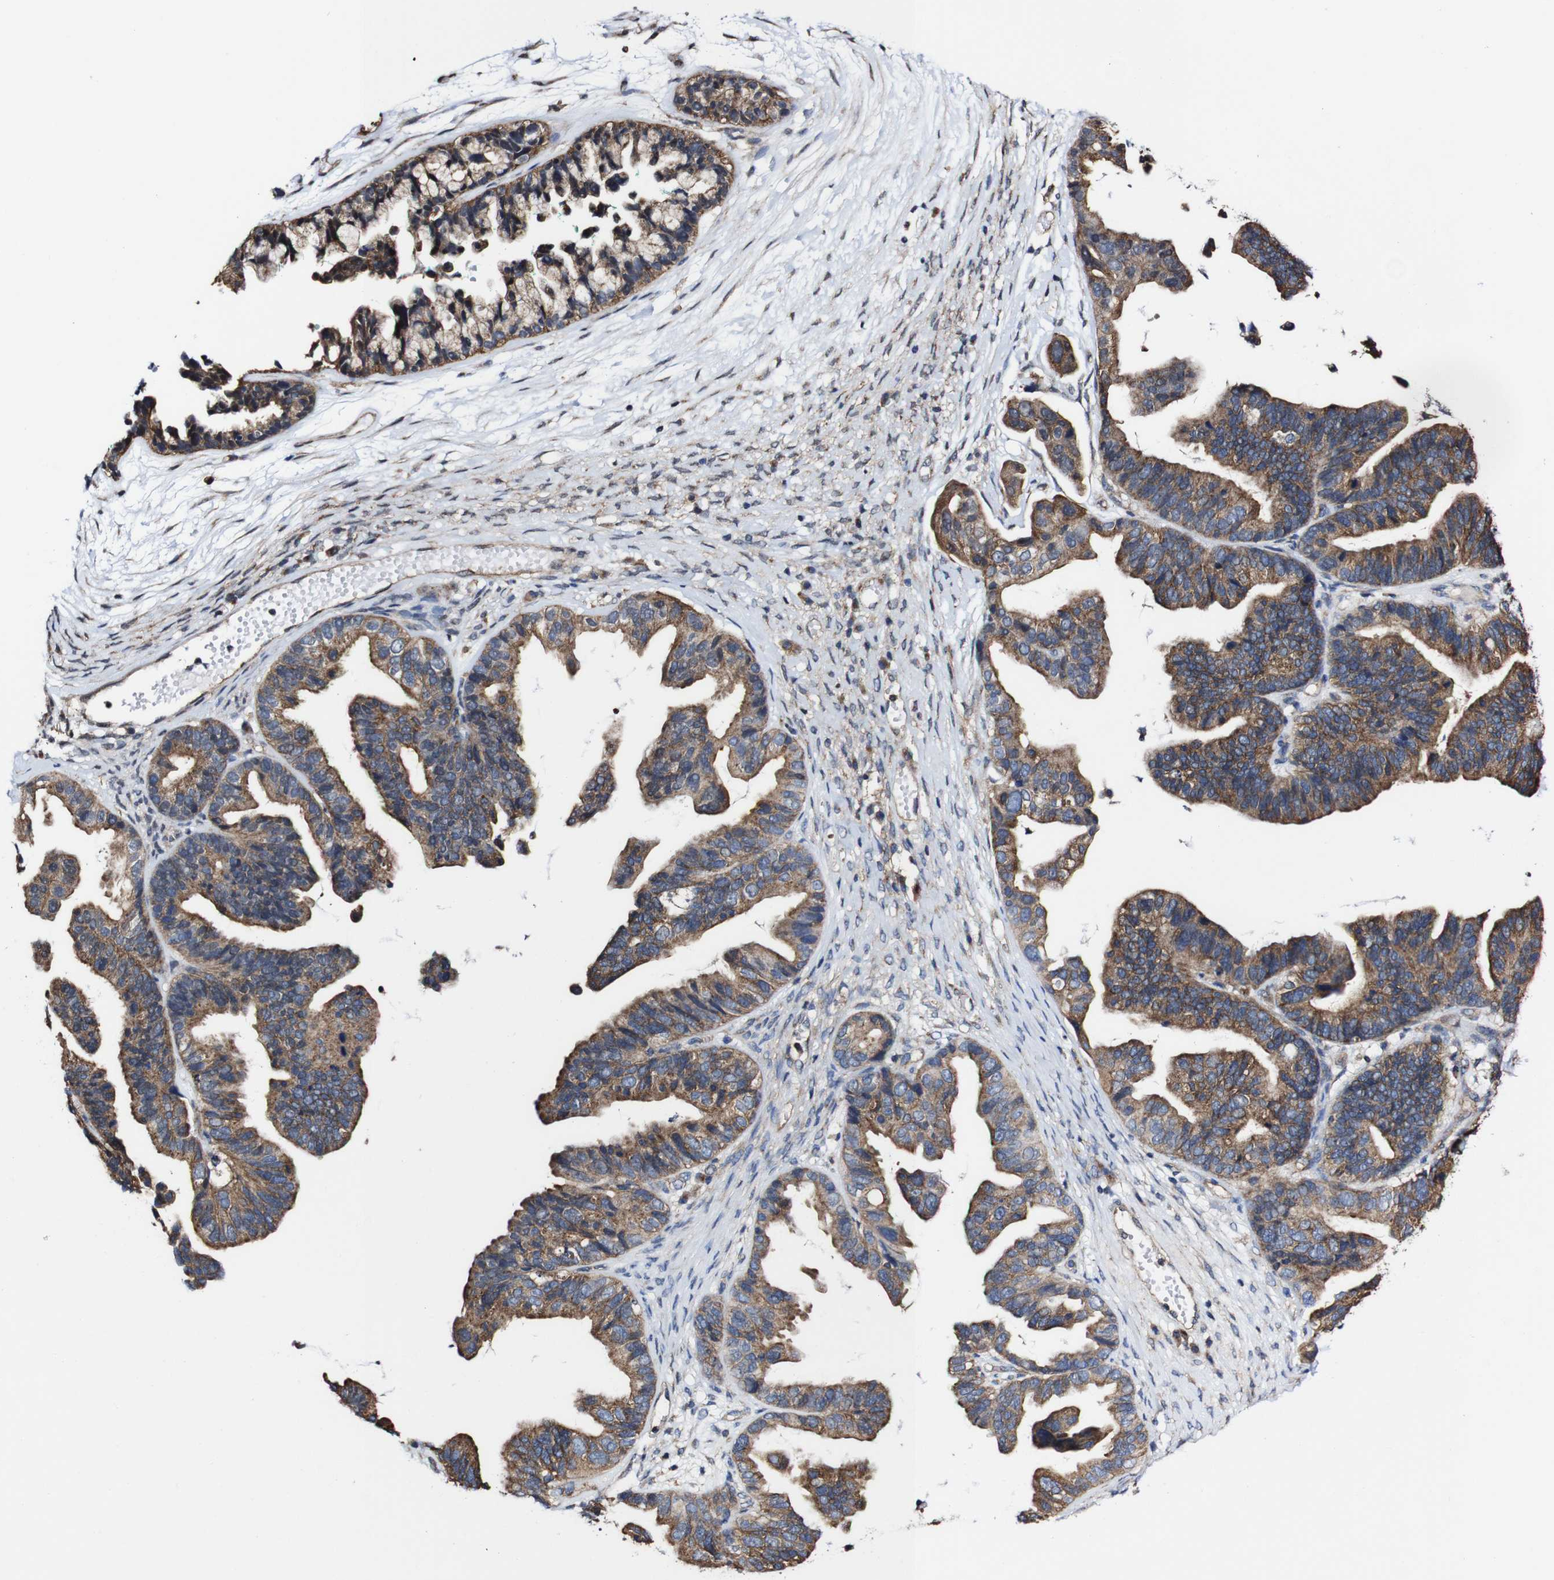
{"staining": {"intensity": "moderate", "quantity": ">75%", "location": "cytoplasmic/membranous"}, "tissue": "ovarian cancer", "cell_type": "Tumor cells", "image_type": "cancer", "snomed": [{"axis": "morphology", "description": "Cystadenocarcinoma, serous, NOS"}, {"axis": "topography", "description": "Ovary"}], "caption": "Ovarian cancer (serous cystadenocarcinoma) was stained to show a protein in brown. There is medium levels of moderate cytoplasmic/membranous positivity in about >75% of tumor cells.", "gene": "CSF1R", "patient": {"sex": "female", "age": 56}}